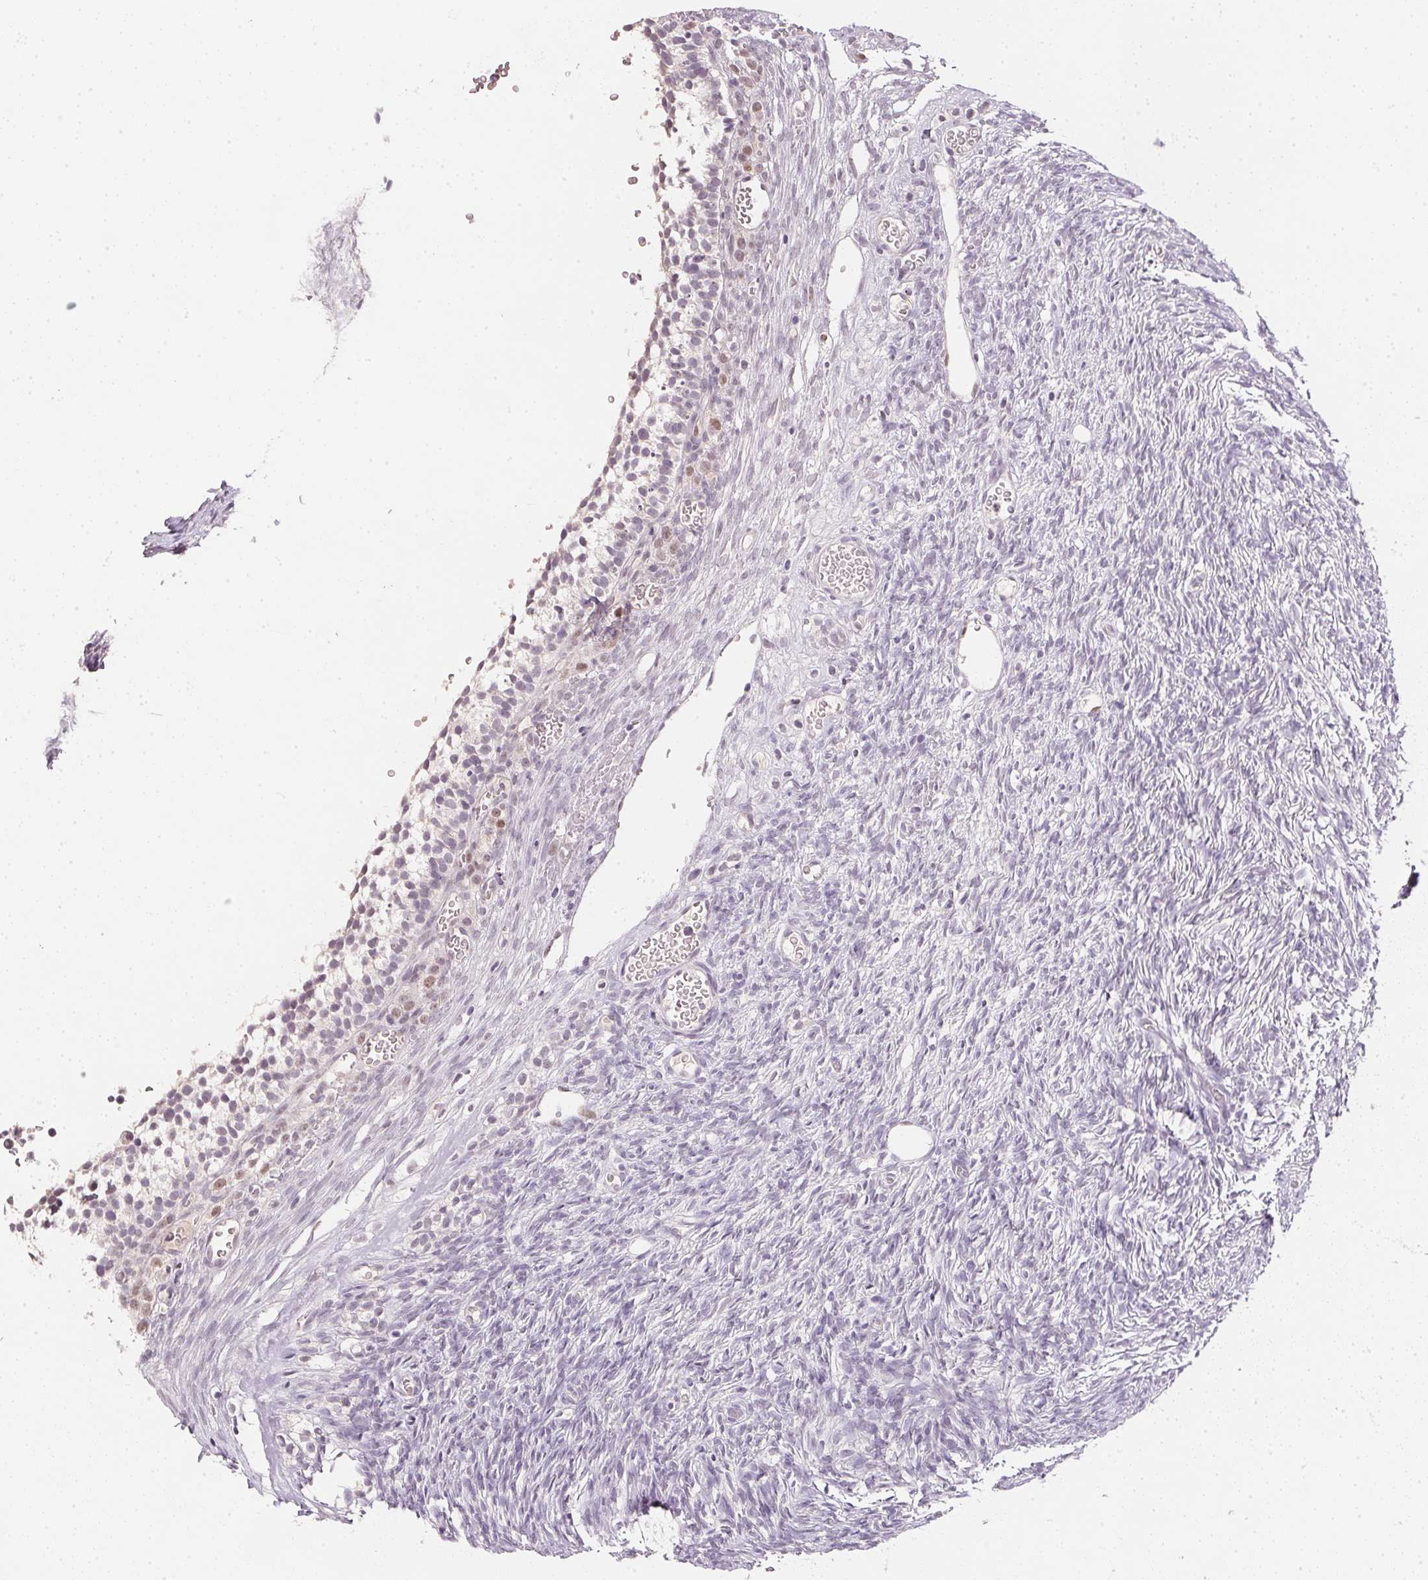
{"staining": {"intensity": "moderate", "quantity": "25%-75%", "location": "nuclear"}, "tissue": "ovary", "cell_type": "Follicle cells", "image_type": "normal", "snomed": [{"axis": "morphology", "description": "Normal tissue, NOS"}, {"axis": "topography", "description": "Ovary"}], "caption": "Protein staining by immunohistochemistry demonstrates moderate nuclear staining in approximately 25%-75% of follicle cells in benign ovary.", "gene": "POLR3G", "patient": {"sex": "female", "age": 34}}